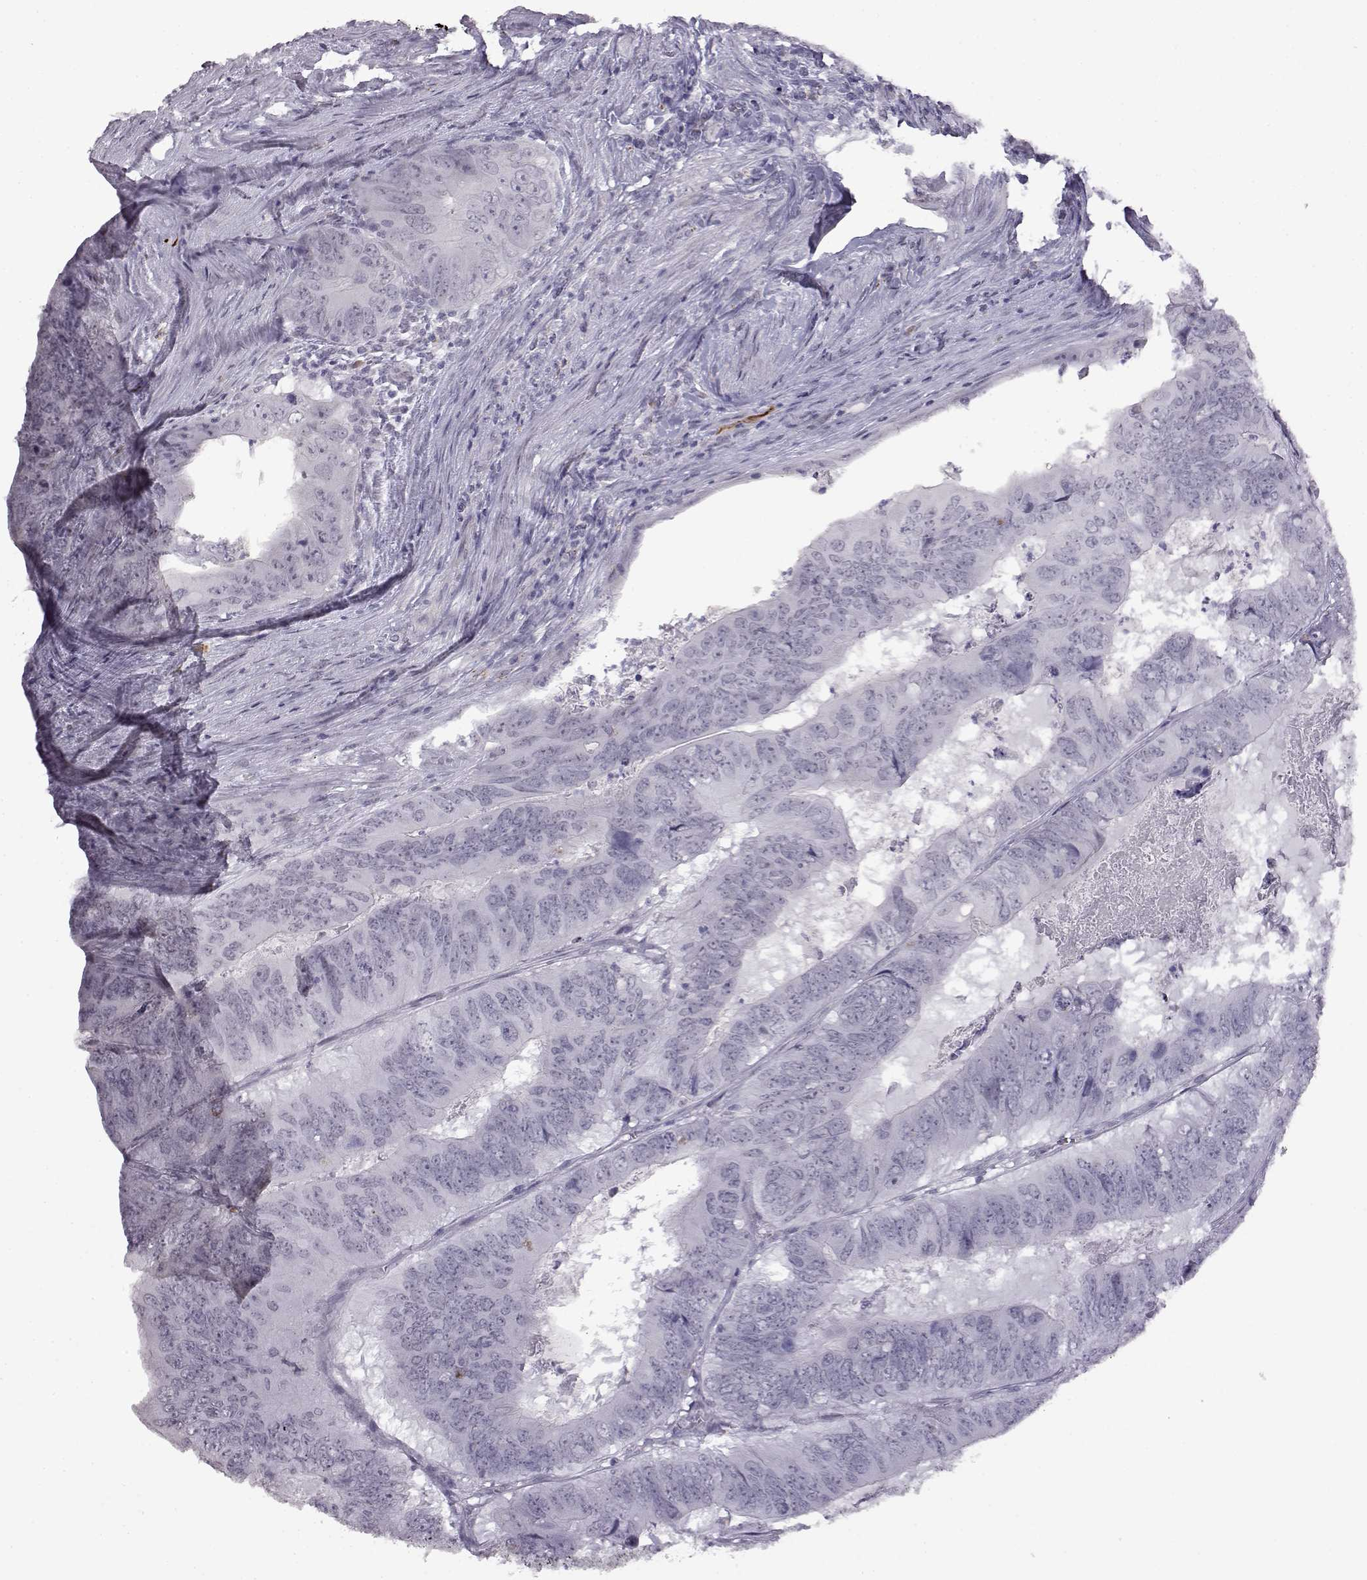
{"staining": {"intensity": "negative", "quantity": "none", "location": "none"}, "tissue": "colorectal cancer", "cell_type": "Tumor cells", "image_type": "cancer", "snomed": [{"axis": "morphology", "description": "Adenocarcinoma, NOS"}, {"axis": "topography", "description": "Colon"}], "caption": "This is an immunohistochemistry photomicrograph of colorectal cancer (adenocarcinoma). There is no staining in tumor cells.", "gene": "VGF", "patient": {"sex": "male", "age": 79}}